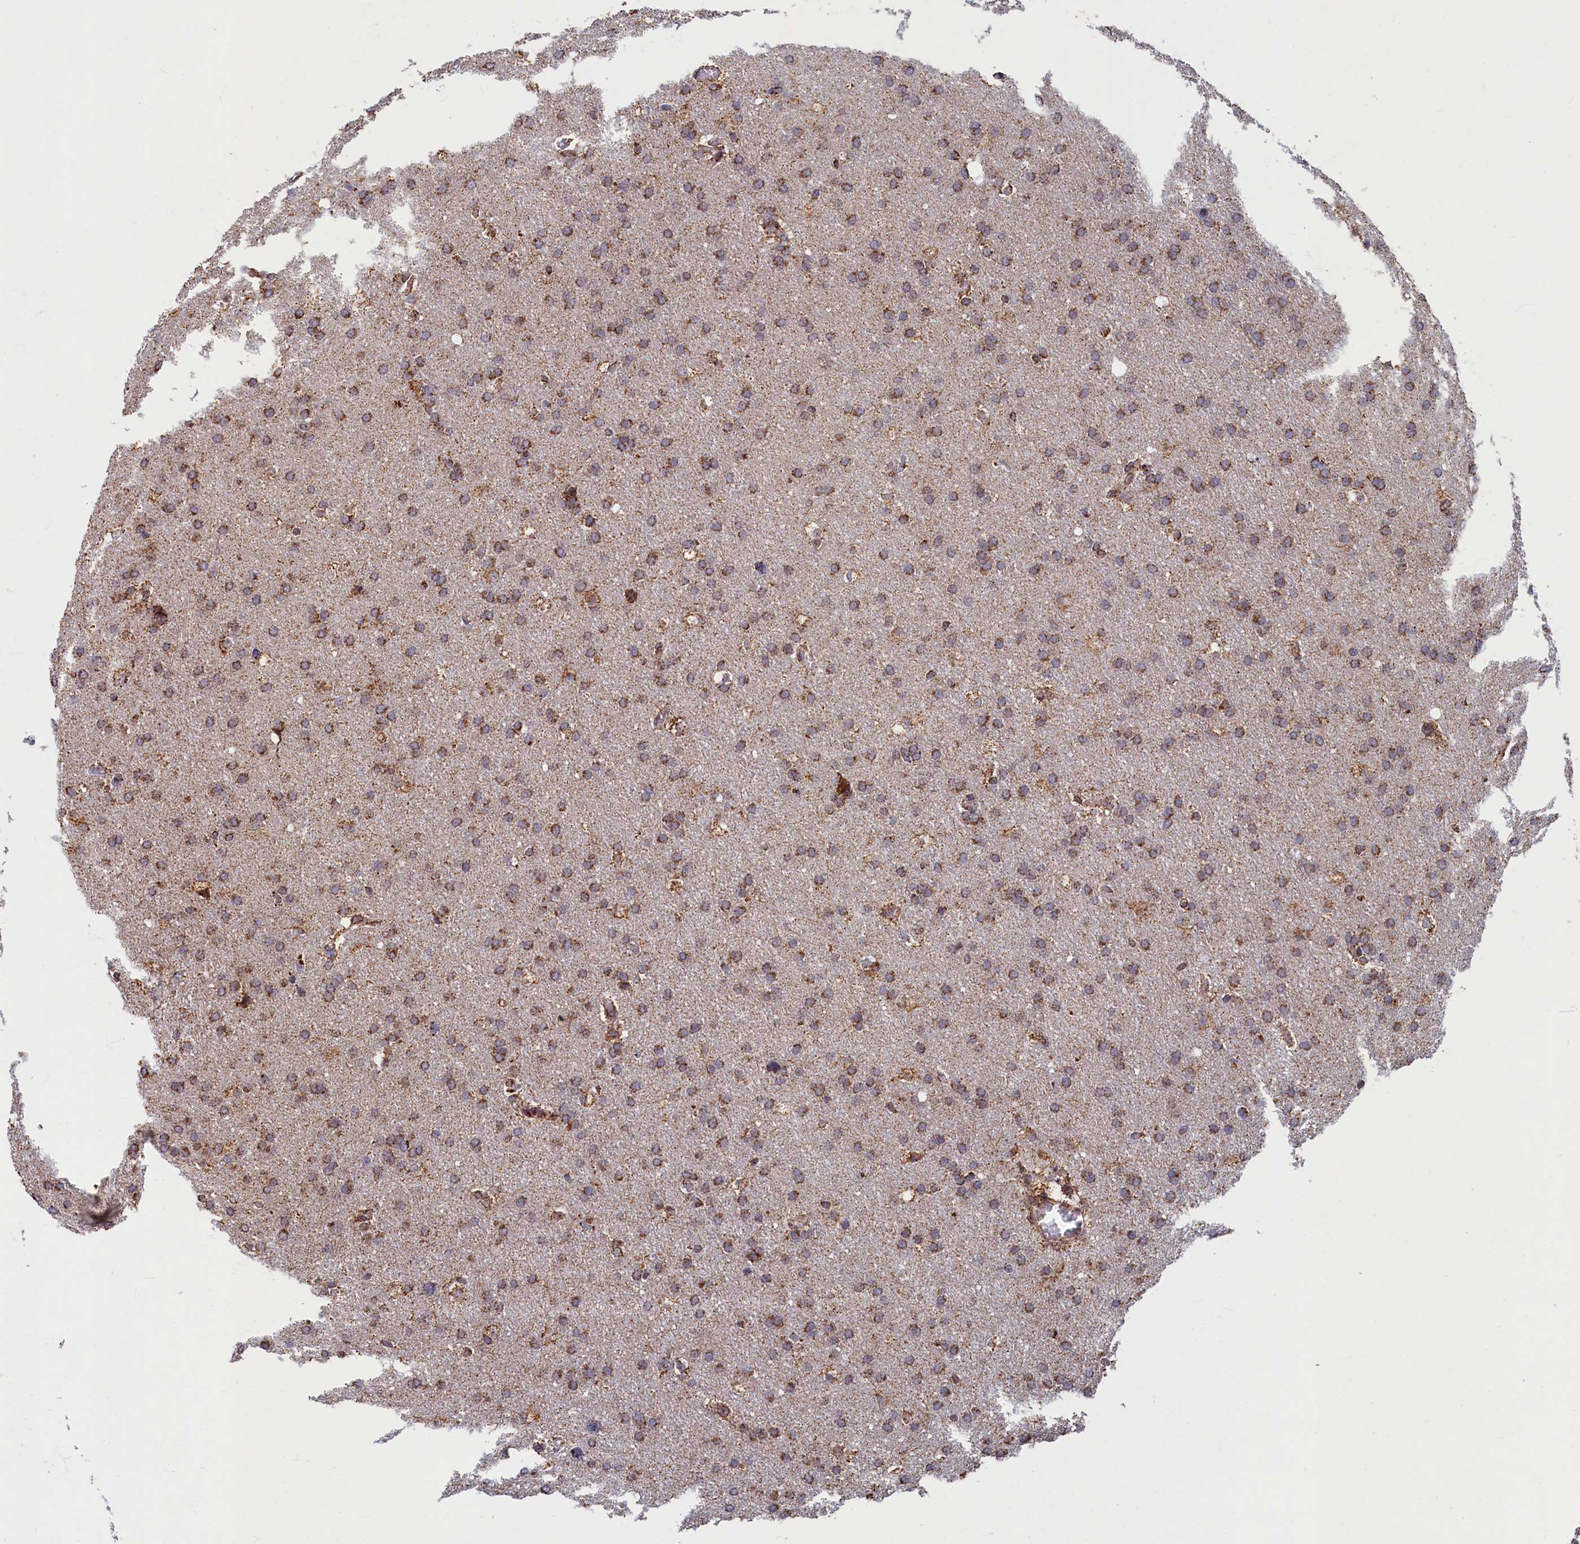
{"staining": {"intensity": "moderate", "quantity": ">75%", "location": "cytoplasmic/membranous"}, "tissue": "glioma", "cell_type": "Tumor cells", "image_type": "cancer", "snomed": [{"axis": "morphology", "description": "Glioma, malignant, High grade"}, {"axis": "topography", "description": "Cerebral cortex"}], "caption": "A medium amount of moderate cytoplasmic/membranous positivity is appreciated in about >75% of tumor cells in glioma tissue.", "gene": "SPR", "patient": {"sex": "female", "age": 36}}